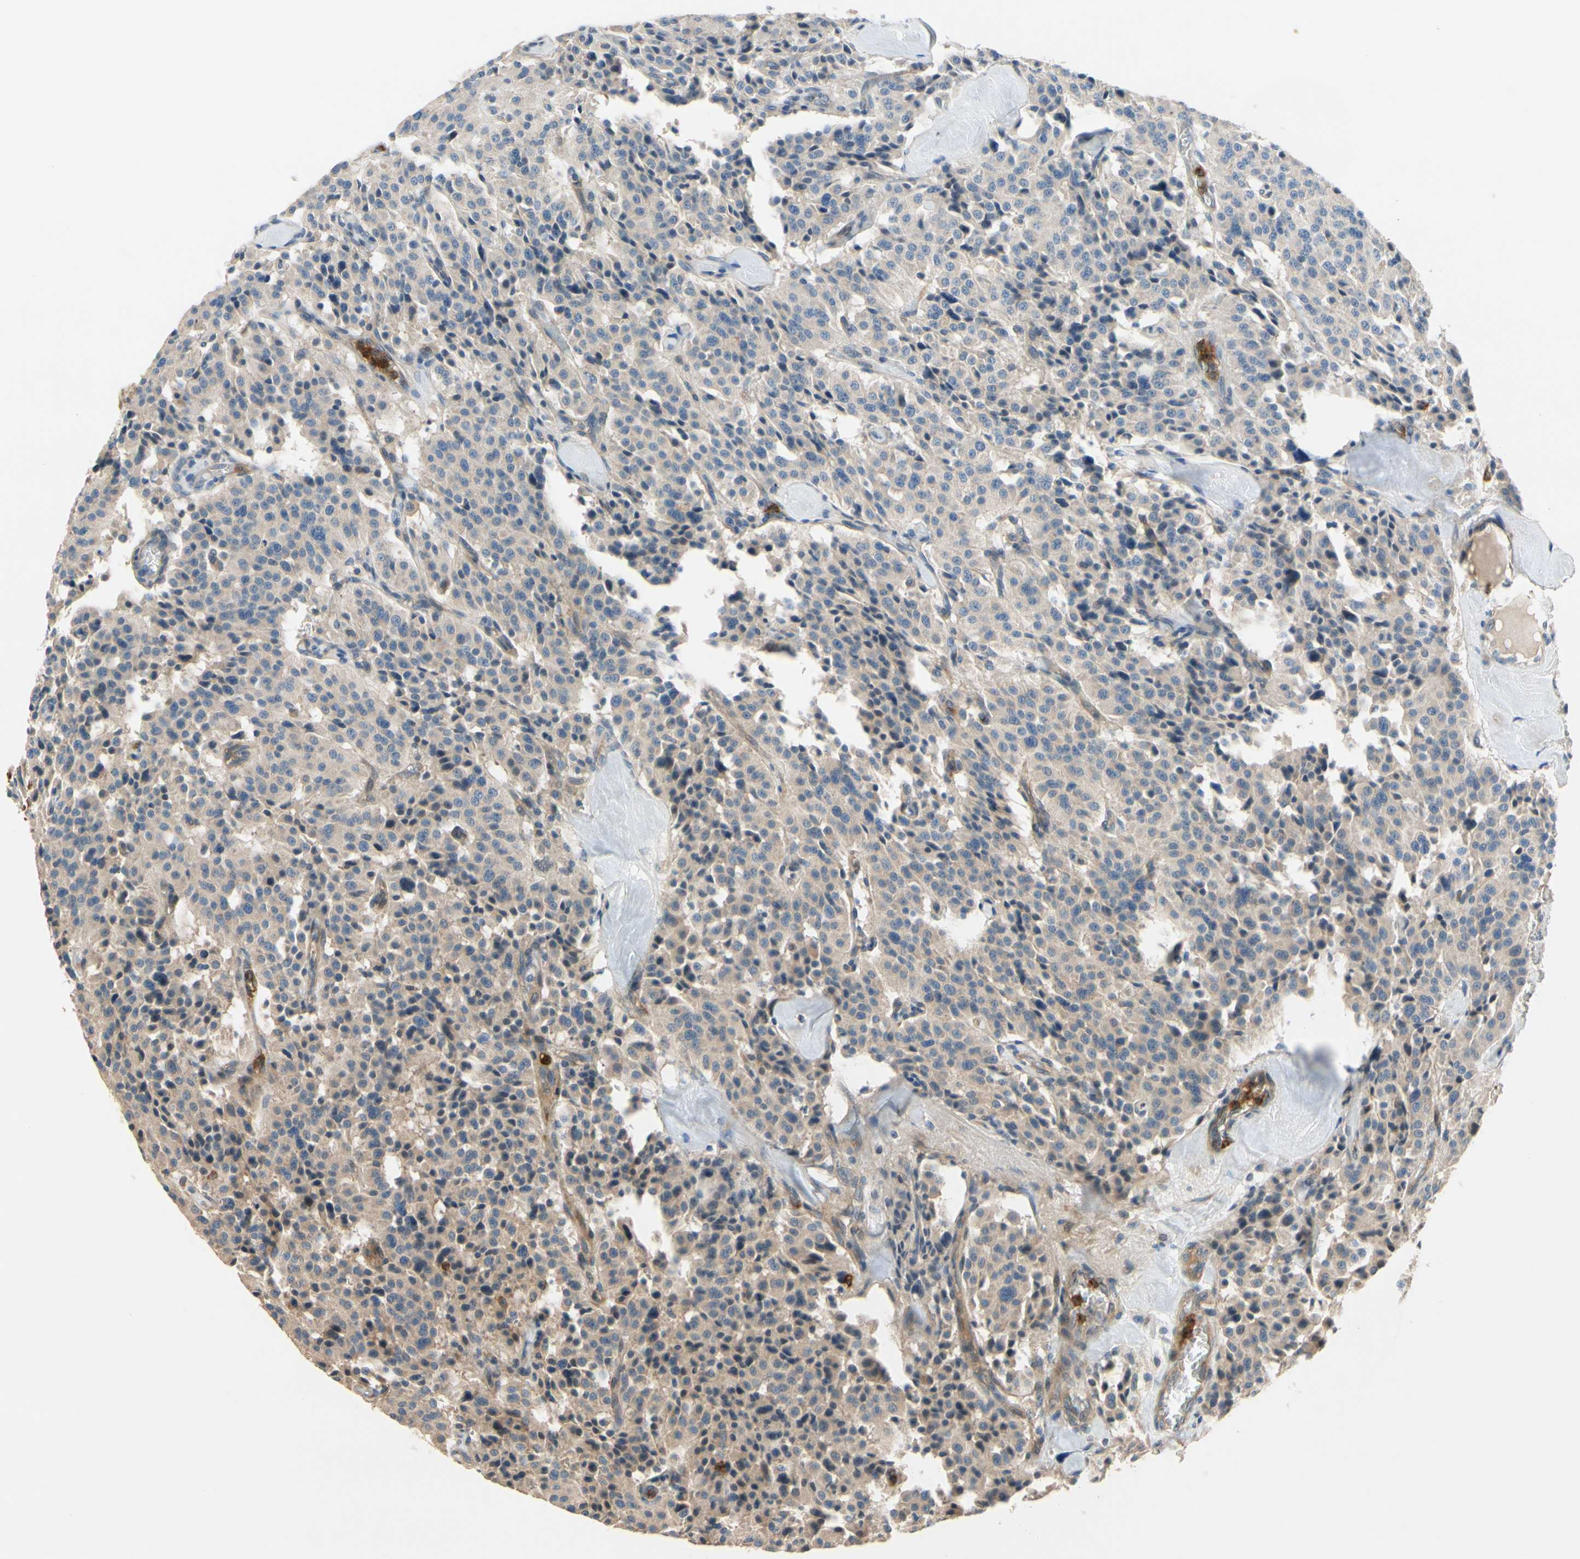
{"staining": {"intensity": "weak", "quantity": ">75%", "location": "cytoplasmic/membranous"}, "tissue": "carcinoid", "cell_type": "Tumor cells", "image_type": "cancer", "snomed": [{"axis": "morphology", "description": "Carcinoid, malignant, NOS"}, {"axis": "topography", "description": "Lung"}], "caption": "Carcinoid stained with IHC displays weak cytoplasmic/membranous staining in about >75% of tumor cells.", "gene": "SIGLEC5", "patient": {"sex": "male", "age": 30}}